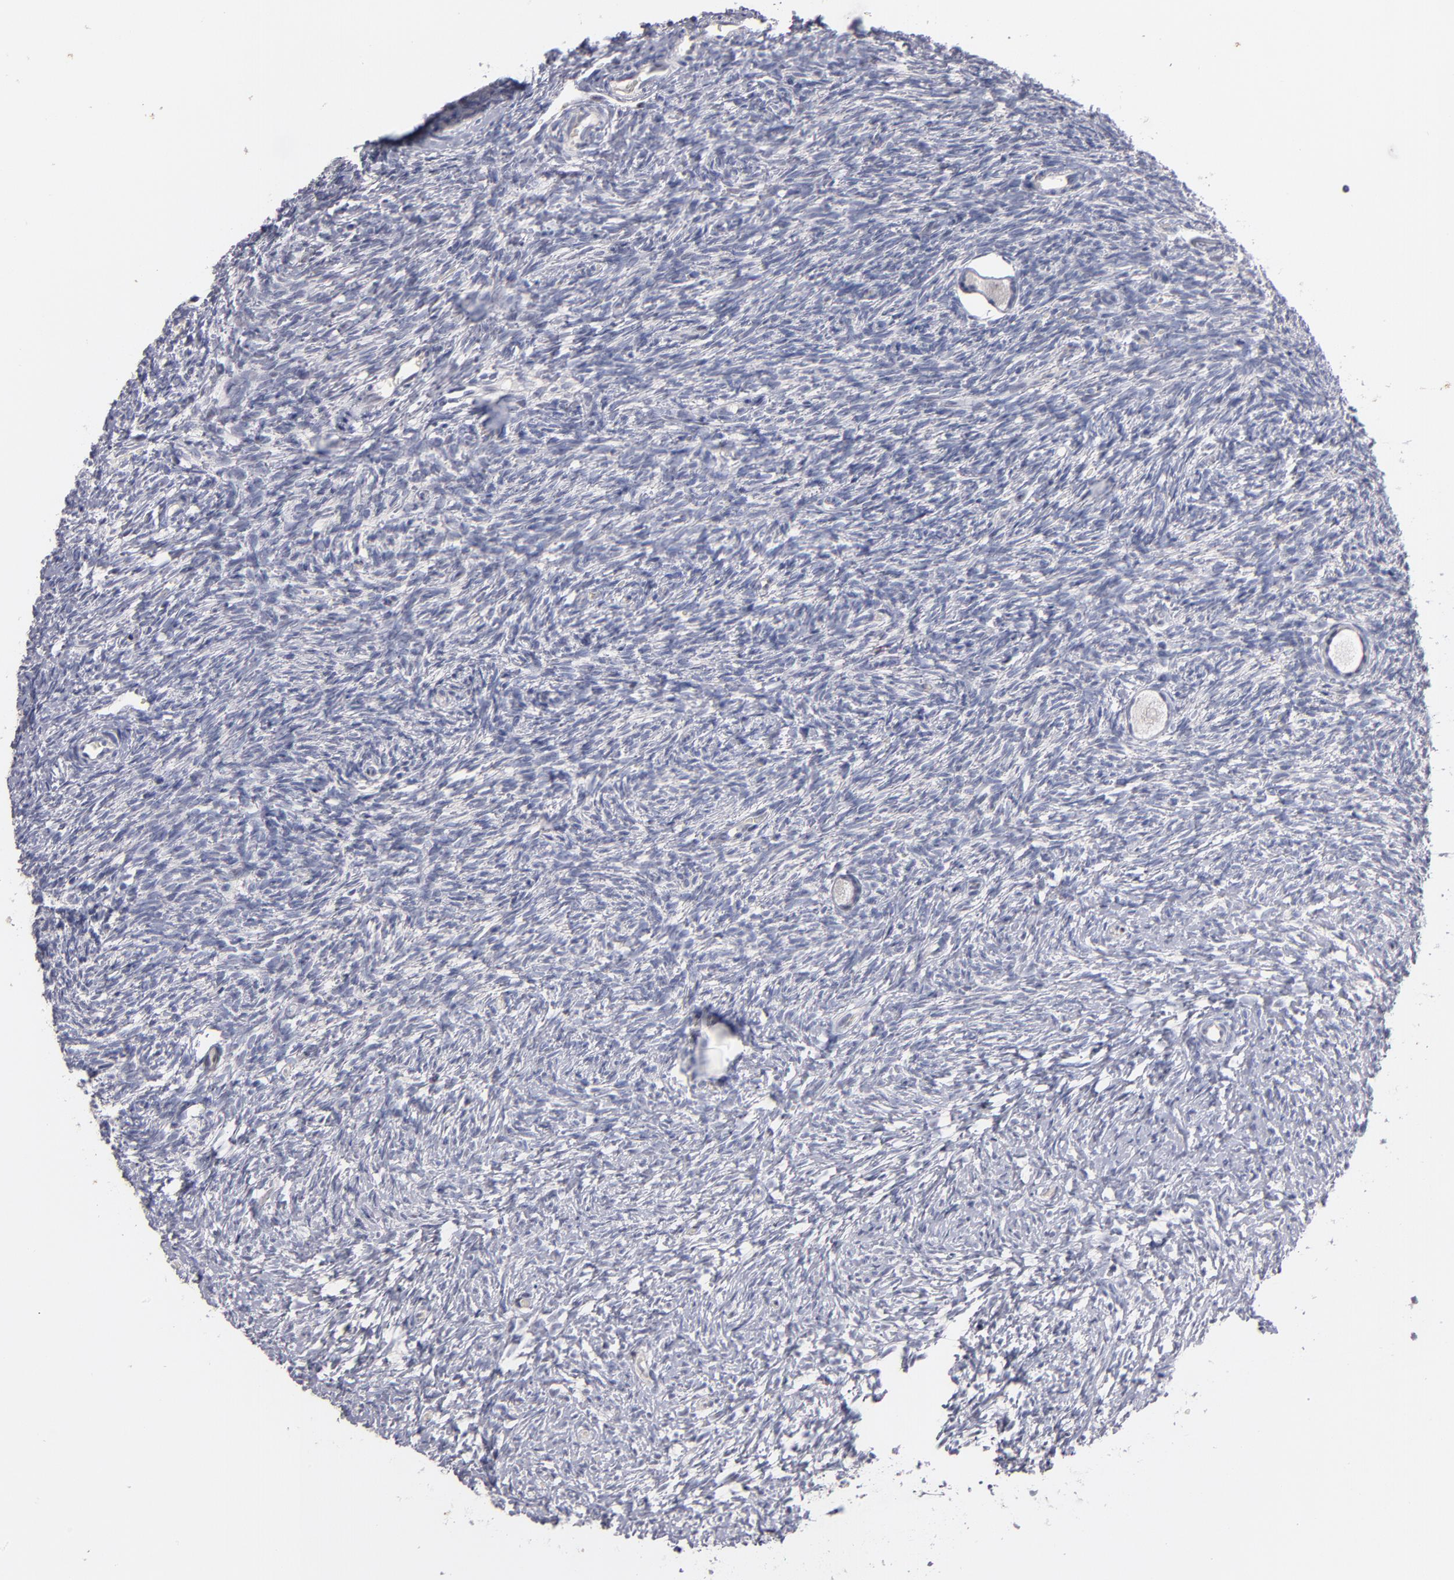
{"staining": {"intensity": "negative", "quantity": "none", "location": "none"}, "tissue": "ovary", "cell_type": "Follicle cells", "image_type": "normal", "snomed": [{"axis": "morphology", "description": "Normal tissue, NOS"}, {"axis": "topography", "description": "Ovary"}], "caption": "The image shows no significant expression in follicle cells of ovary. (IHC, brightfield microscopy, high magnification).", "gene": "RAF1", "patient": {"sex": "female", "age": 35}}